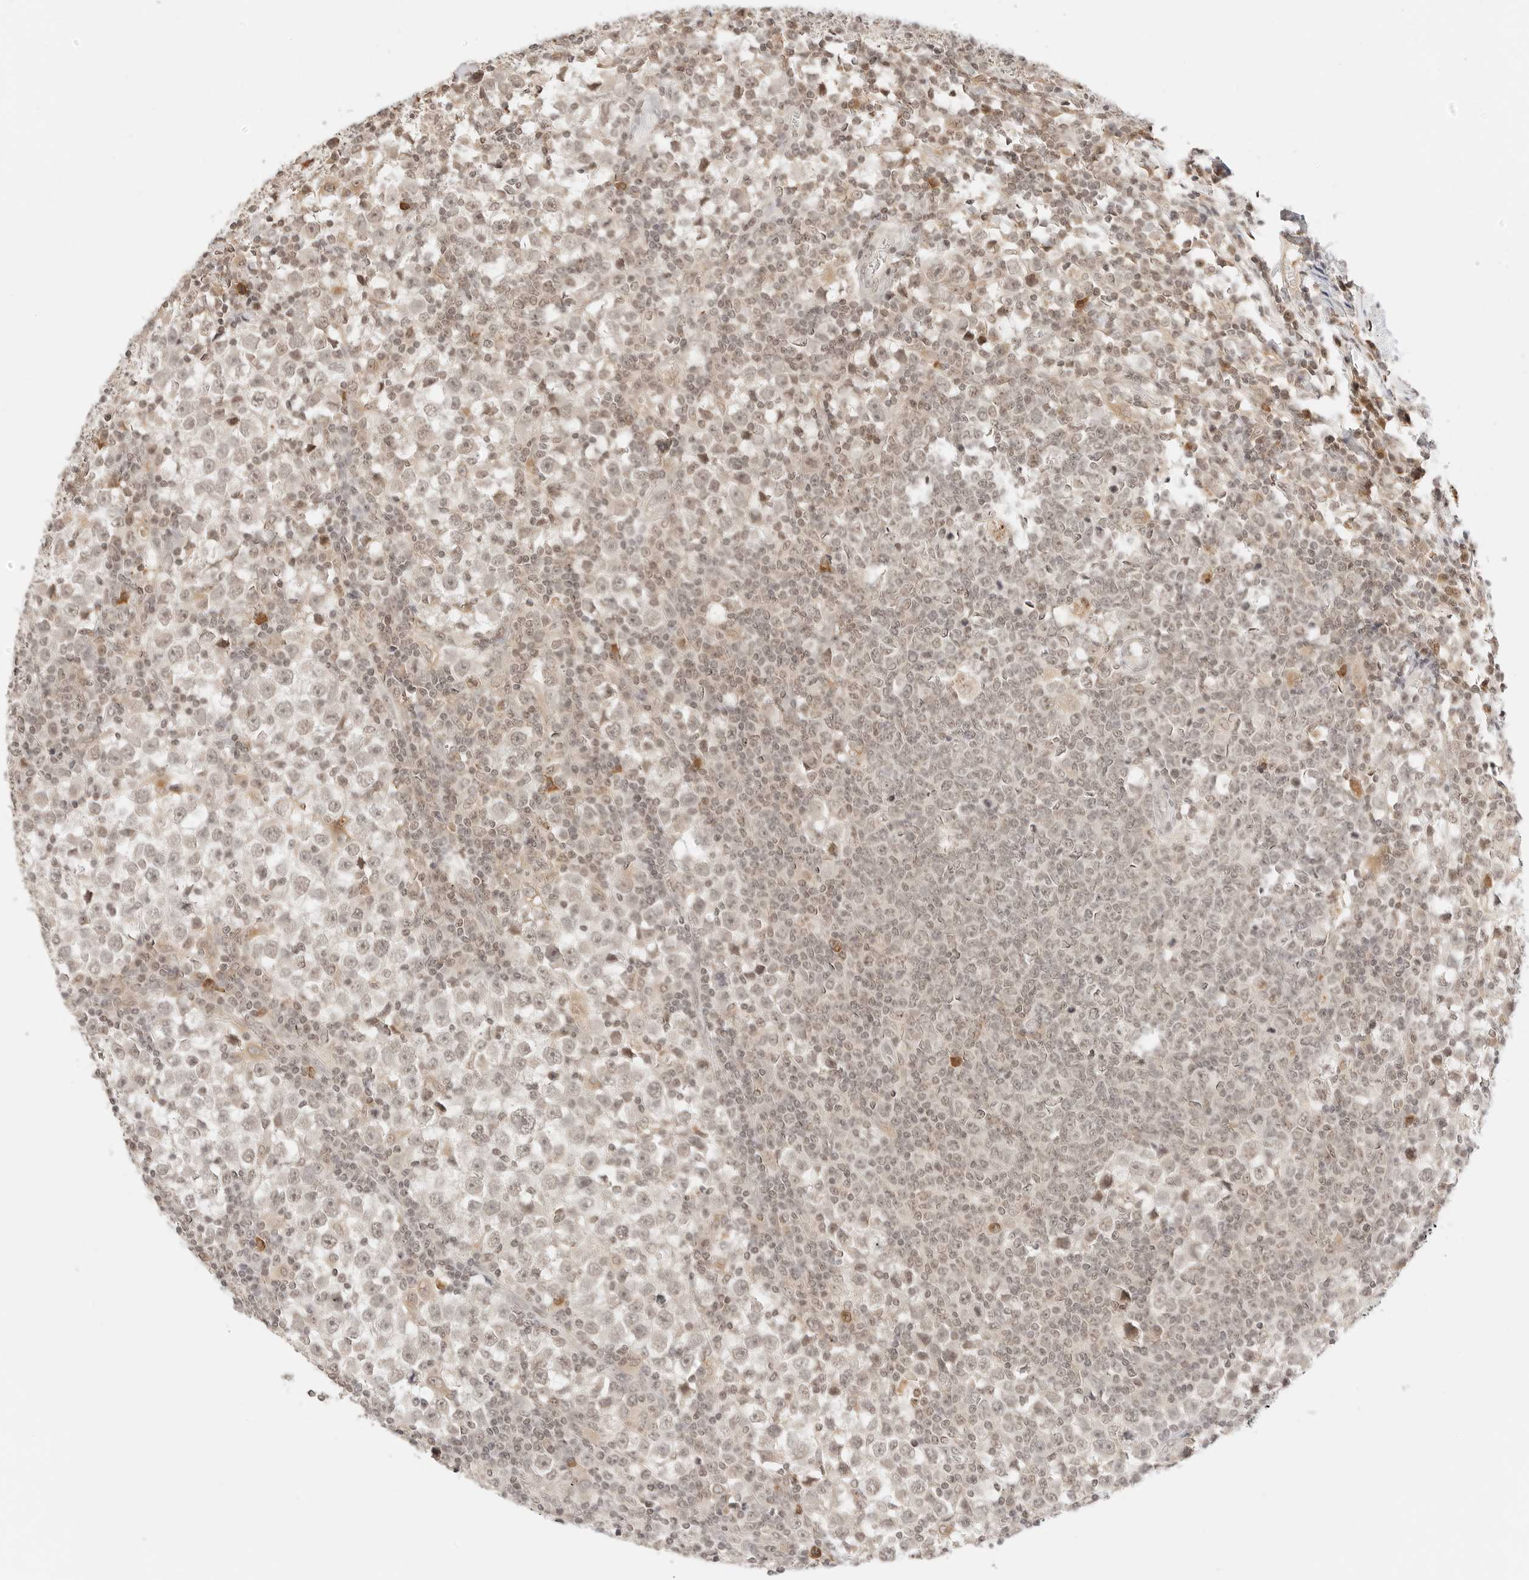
{"staining": {"intensity": "weak", "quantity": "<25%", "location": "nuclear"}, "tissue": "testis cancer", "cell_type": "Tumor cells", "image_type": "cancer", "snomed": [{"axis": "morphology", "description": "Seminoma, NOS"}, {"axis": "topography", "description": "Testis"}], "caption": "Testis cancer (seminoma) was stained to show a protein in brown. There is no significant expression in tumor cells. (Stains: DAB (3,3'-diaminobenzidine) IHC with hematoxylin counter stain, Microscopy: brightfield microscopy at high magnification).", "gene": "SEPTIN4", "patient": {"sex": "male", "age": 65}}